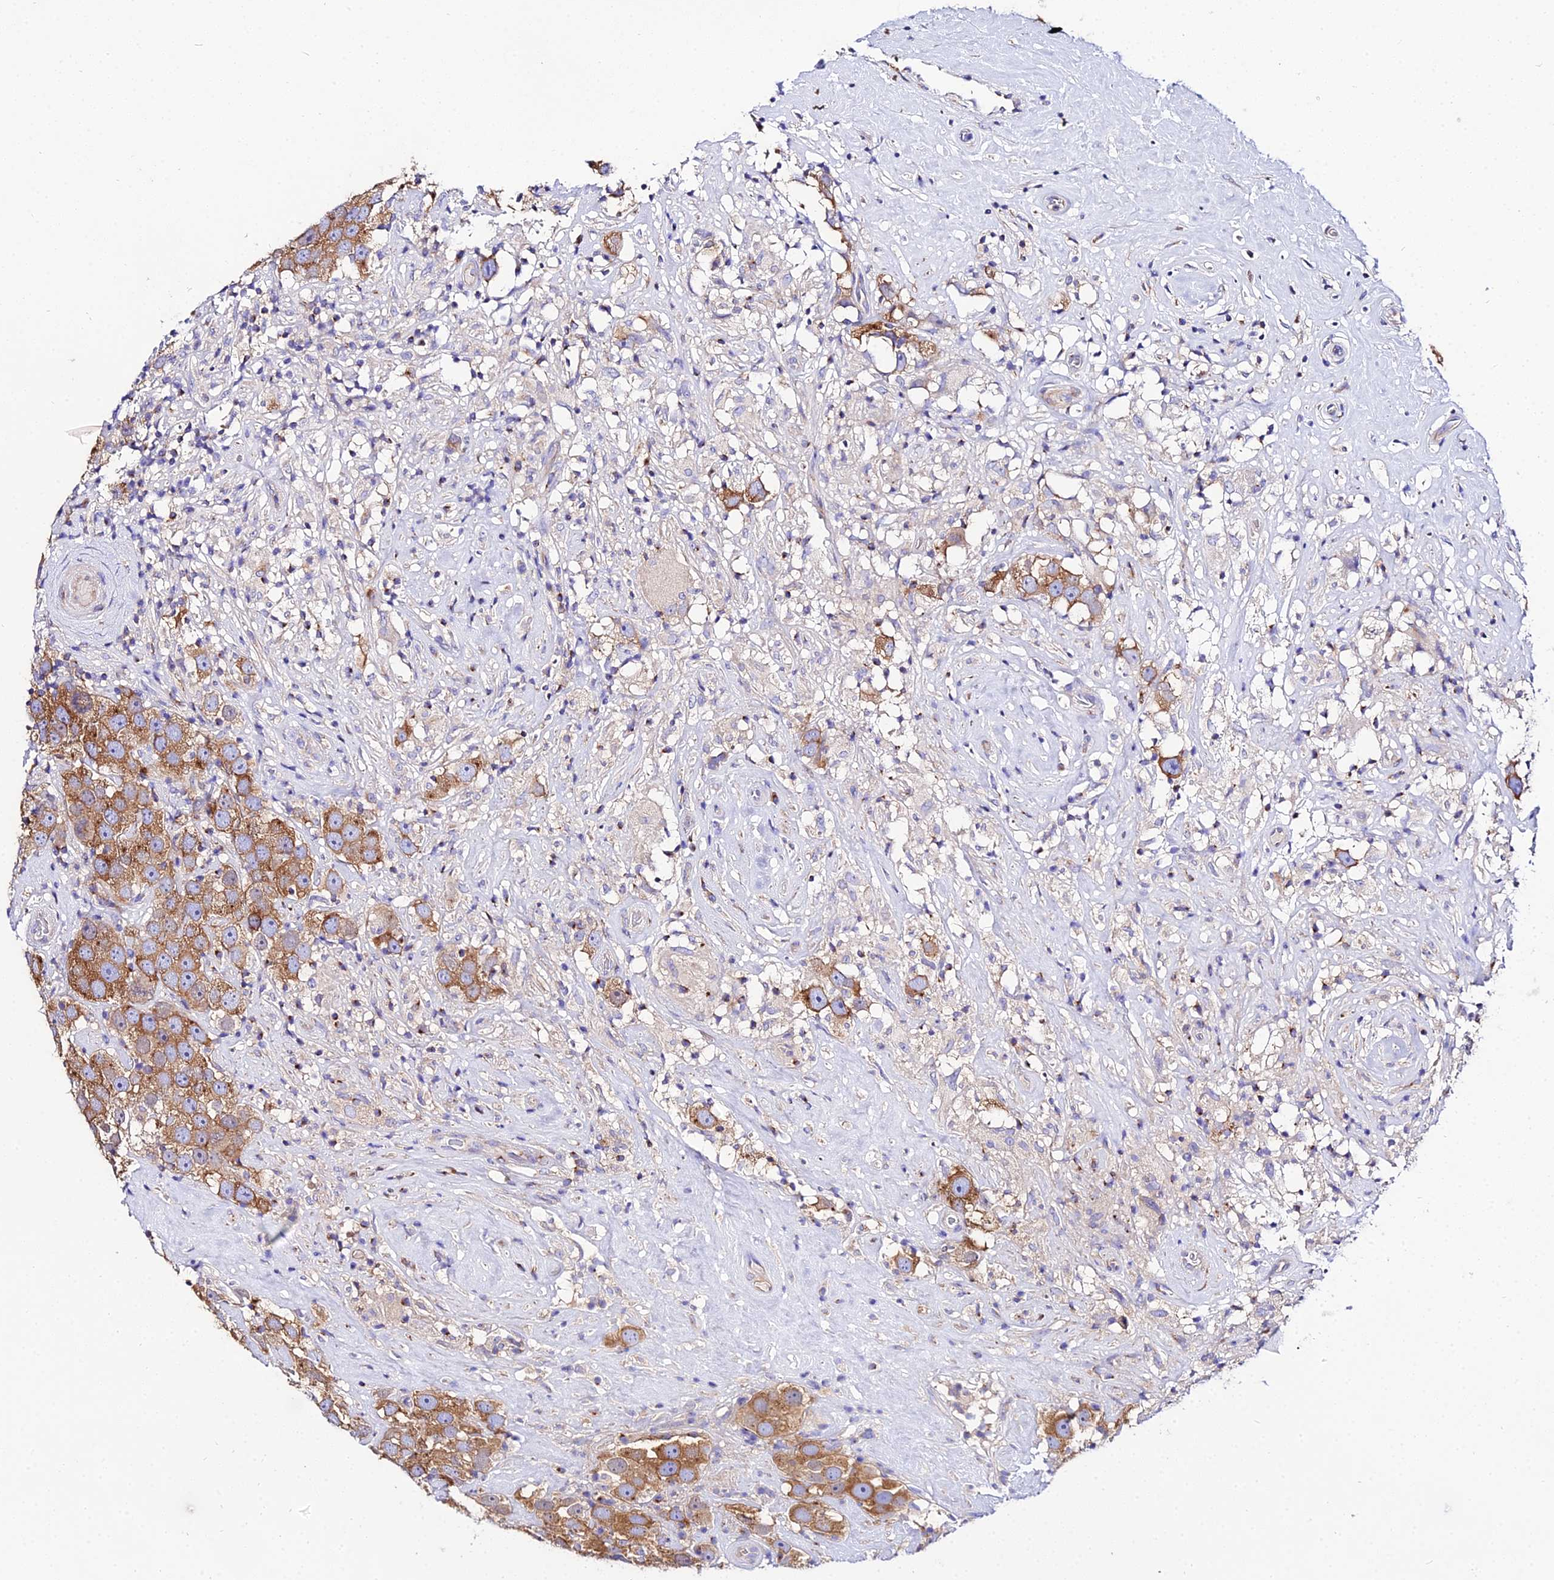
{"staining": {"intensity": "strong", "quantity": ">75%", "location": "cytoplasmic/membranous"}, "tissue": "testis cancer", "cell_type": "Tumor cells", "image_type": "cancer", "snomed": [{"axis": "morphology", "description": "Seminoma, NOS"}, {"axis": "topography", "description": "Testis"}], "caption": "An IHC histopathology image of tumor tissue is shown. Protein staining in brown highlights strong cytoplasmic/membranous positivity in testis seminoma within tumor cells.", "gene": "TUBA3D", "patient": {"sex": "male", "age": 49}}